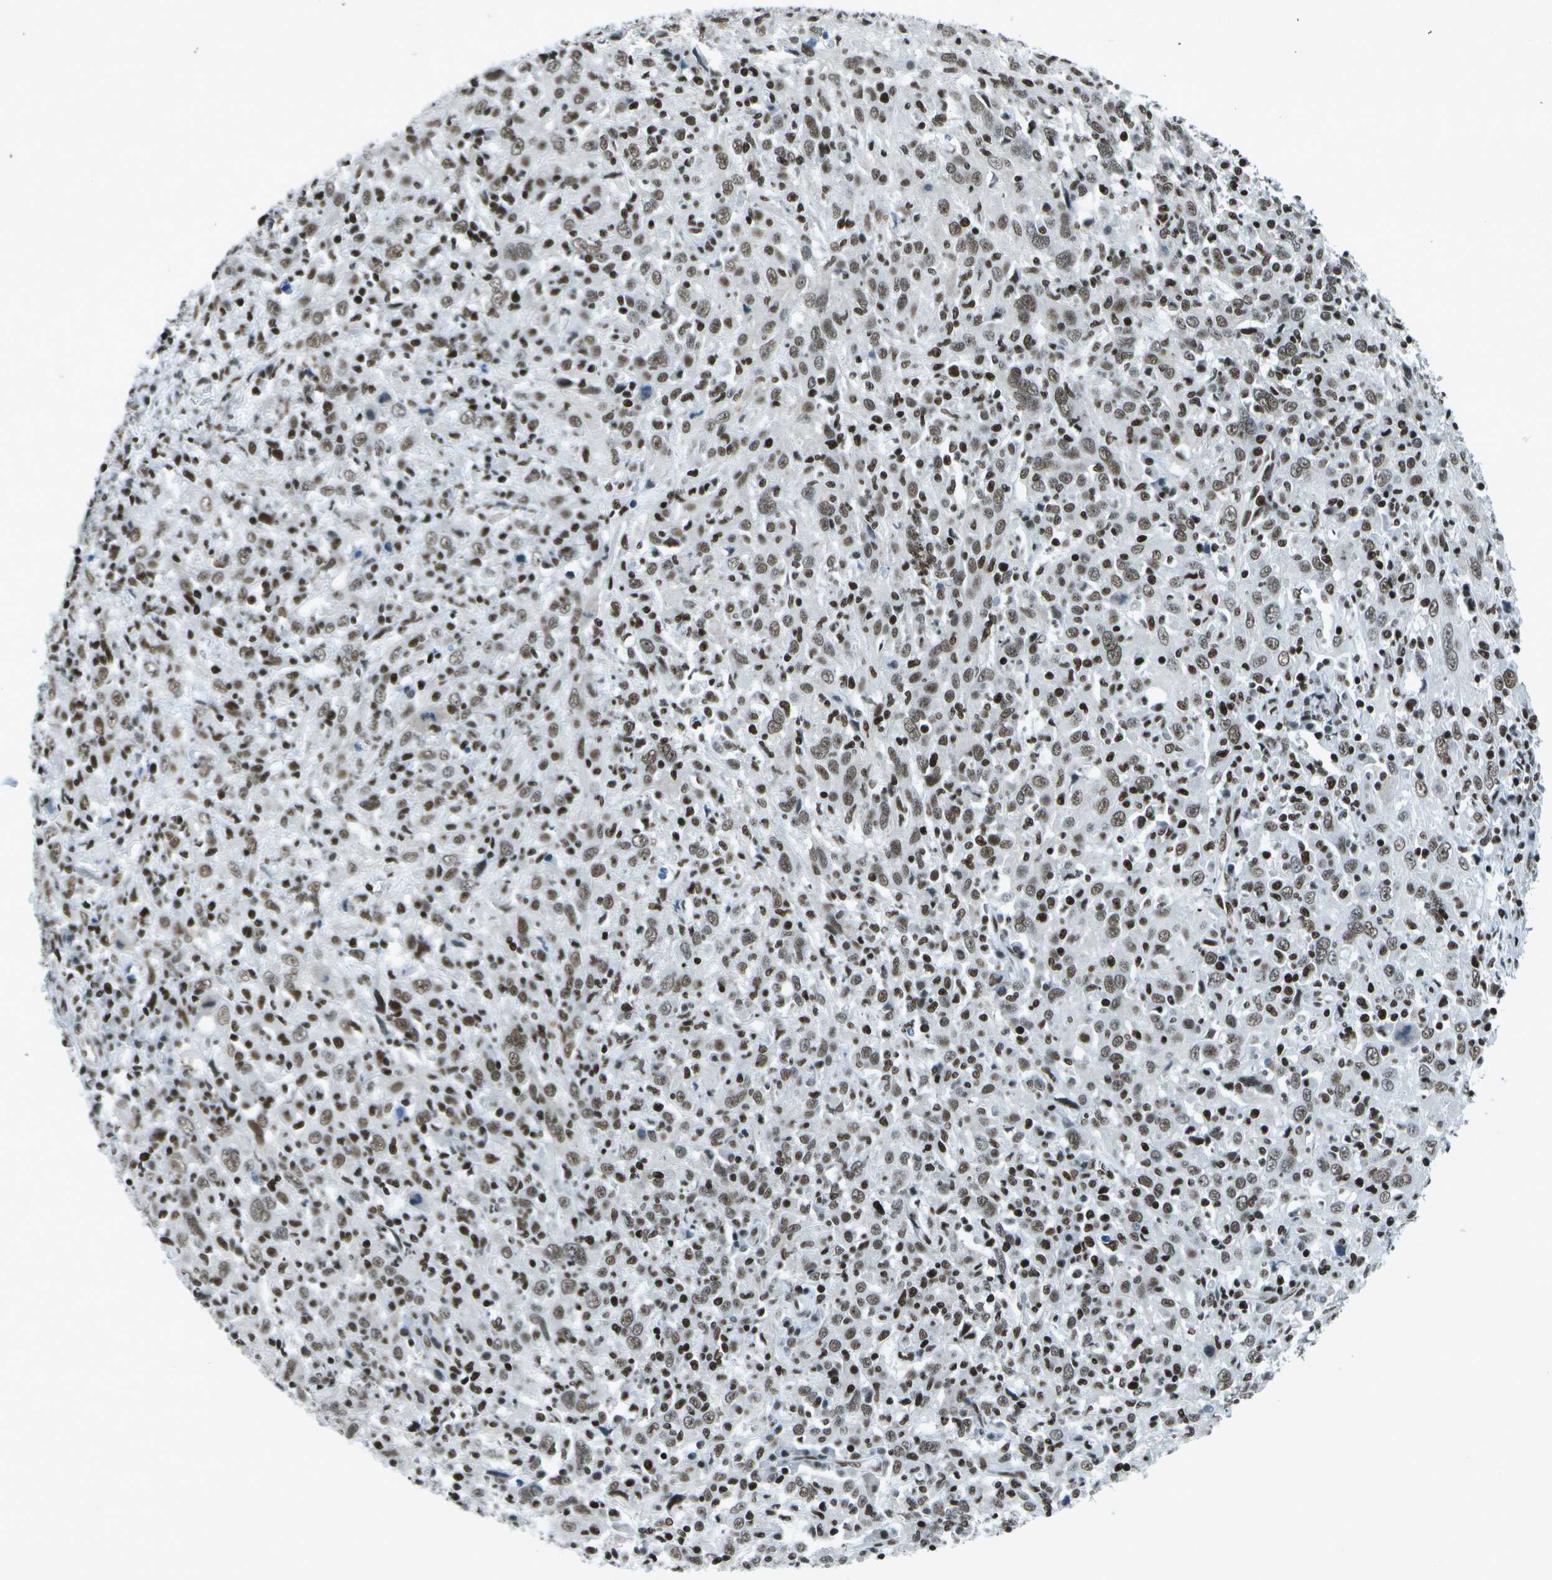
{"staining": {"intensity": "moderate", "quantity": ">75%", "location": "nuclear"}, "tissue": "cervical cancer", "cell_type": "Tumor cells", "image_type": "cancer", "snomed": [{"axis": "morphology", "description": "Squamous cell carcinoma, NOS"}, {"axis": "topography", "description": "Cervix"}], "caption": "Squamous cell carcinoma (cervical) tissue displays moderate nuclear expression in approximately >75% of tumor cells", "gene": "MTA2", "patient": {"sex": "female", "age": 46}}